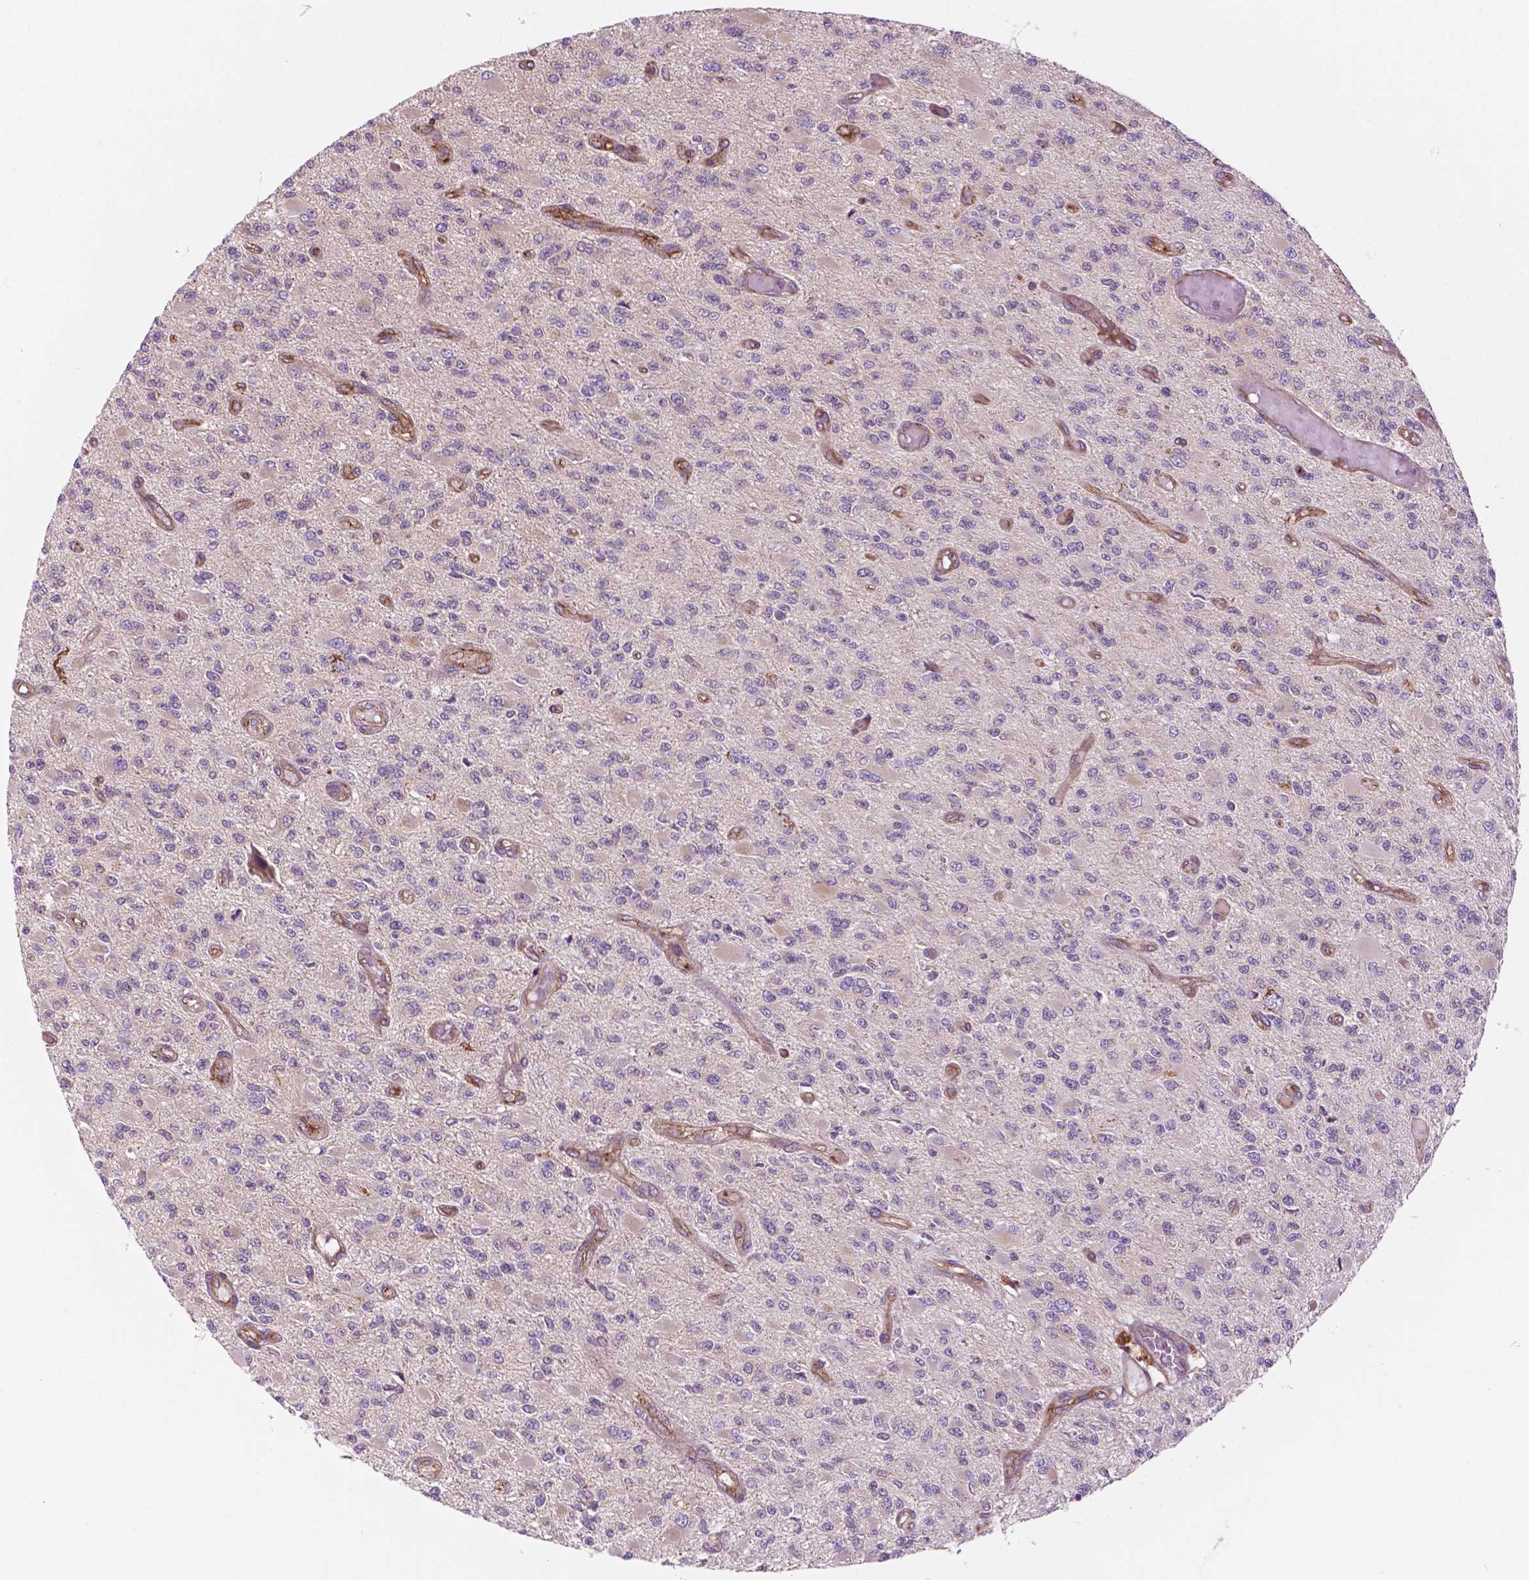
{"staining": {"intensity": "negative", "quantity": "none", "location": "none"}, "tissue": "glioma", "cell_type": "Tumor cells", "image_type": "cancer", "snomed": [{"axis": "morphology", "description": "Glioma, malignant, High grade"}, {"axis": "topography", "description": "Brain"}], "caption": "This is an IHC photomicrograph of human glioma. There is no staining in tumor cells.", "gene": "SURF4", "patient": {"sex": "female", "age": 63}}